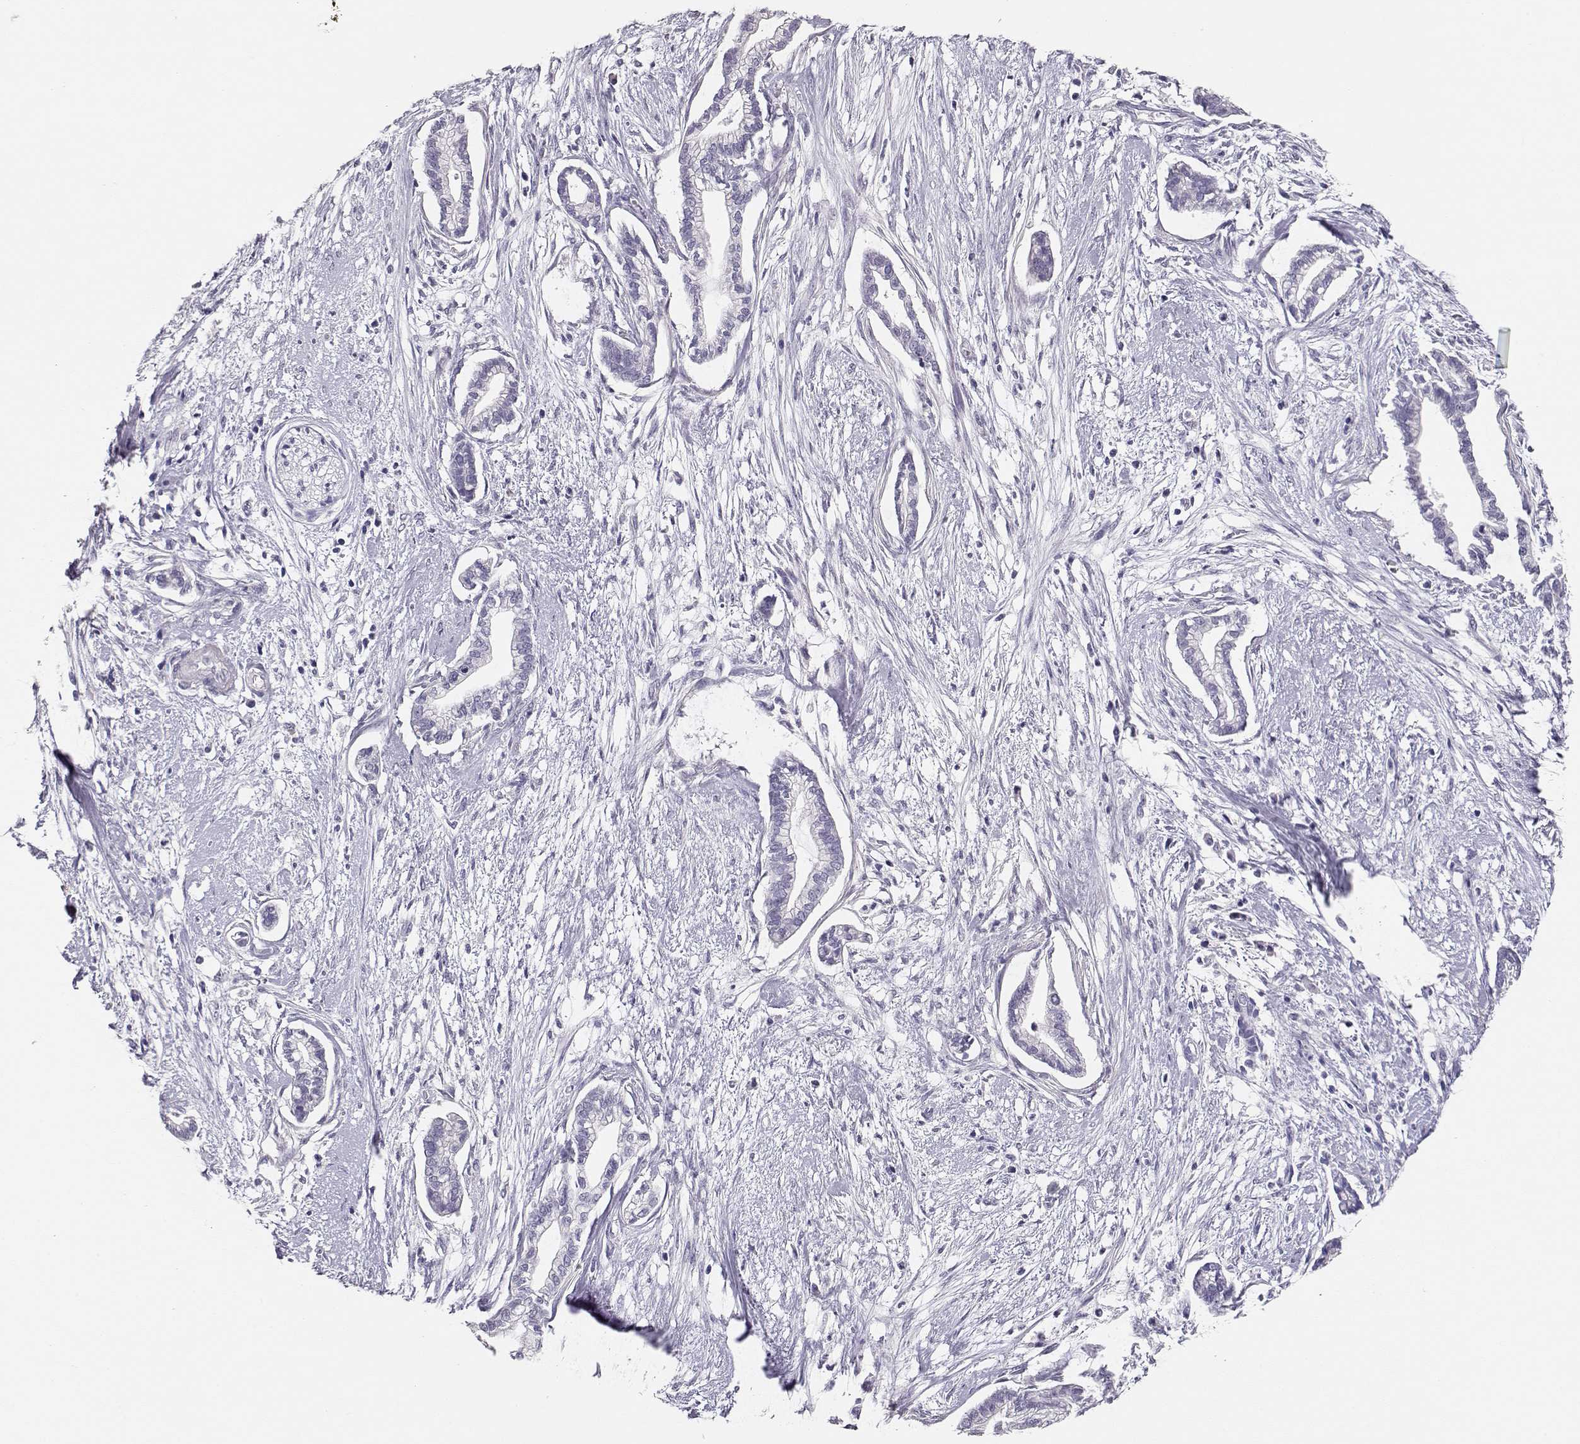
{"staining": {"intensity": "negative", "quantity": "none", "location": "none"}, "tissue": "cervical cancer", "cell_type": "Tumor cells", "image_type": "cancer", "snomed": [{"axis": "morphology", "description": "Adenocarcinoma, NOS"}, {"axis": "topography", "description": "Cervix"}], "caption": "Human cervical cancer stained for a protein using IHC exhibits no expression in tumor cells.", "gene": "MAGEC1", "patient": {"sex": "female", "age": 62}}